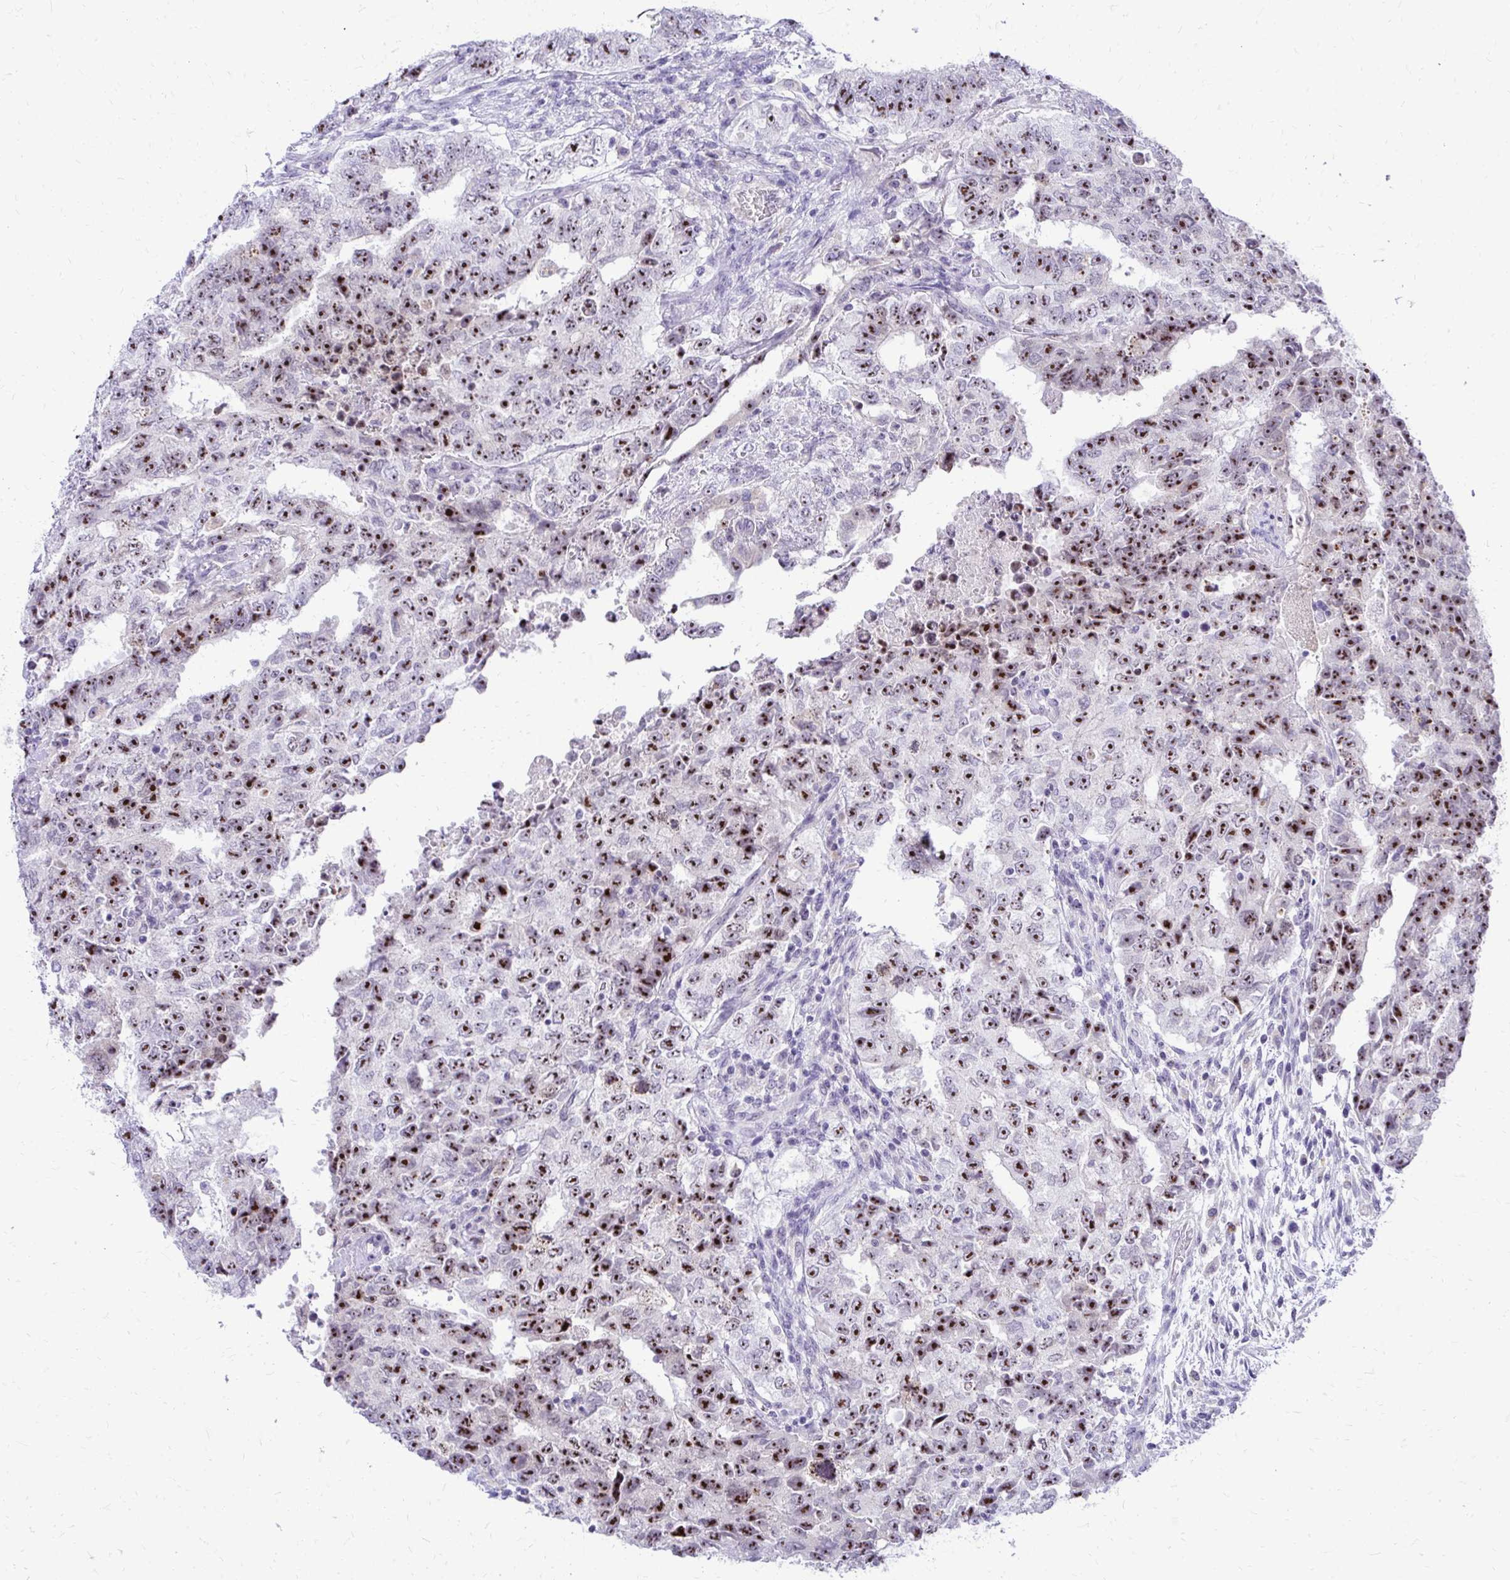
{"staining": {"intensity": "strong", "quantity": "25%-75%", "location": "nuclear"}, "tissue": "testis cancer", "cell_type": "Tumor cells", "image_type": "cancer", "snomed": [{"axis": "morphology", "description": "Carcinoma, Embryonal, NOS"}, {"axis": "topography", "description": "Testis"}], "caption": "Strong nuclear staining for a protein is identified in about 25%-75% of tumor cells of testis embryonal carcinoma using immunohistochemistry (IHC).", "gene": "NIFK", "patient": {"sex": "male", "age": 24}}